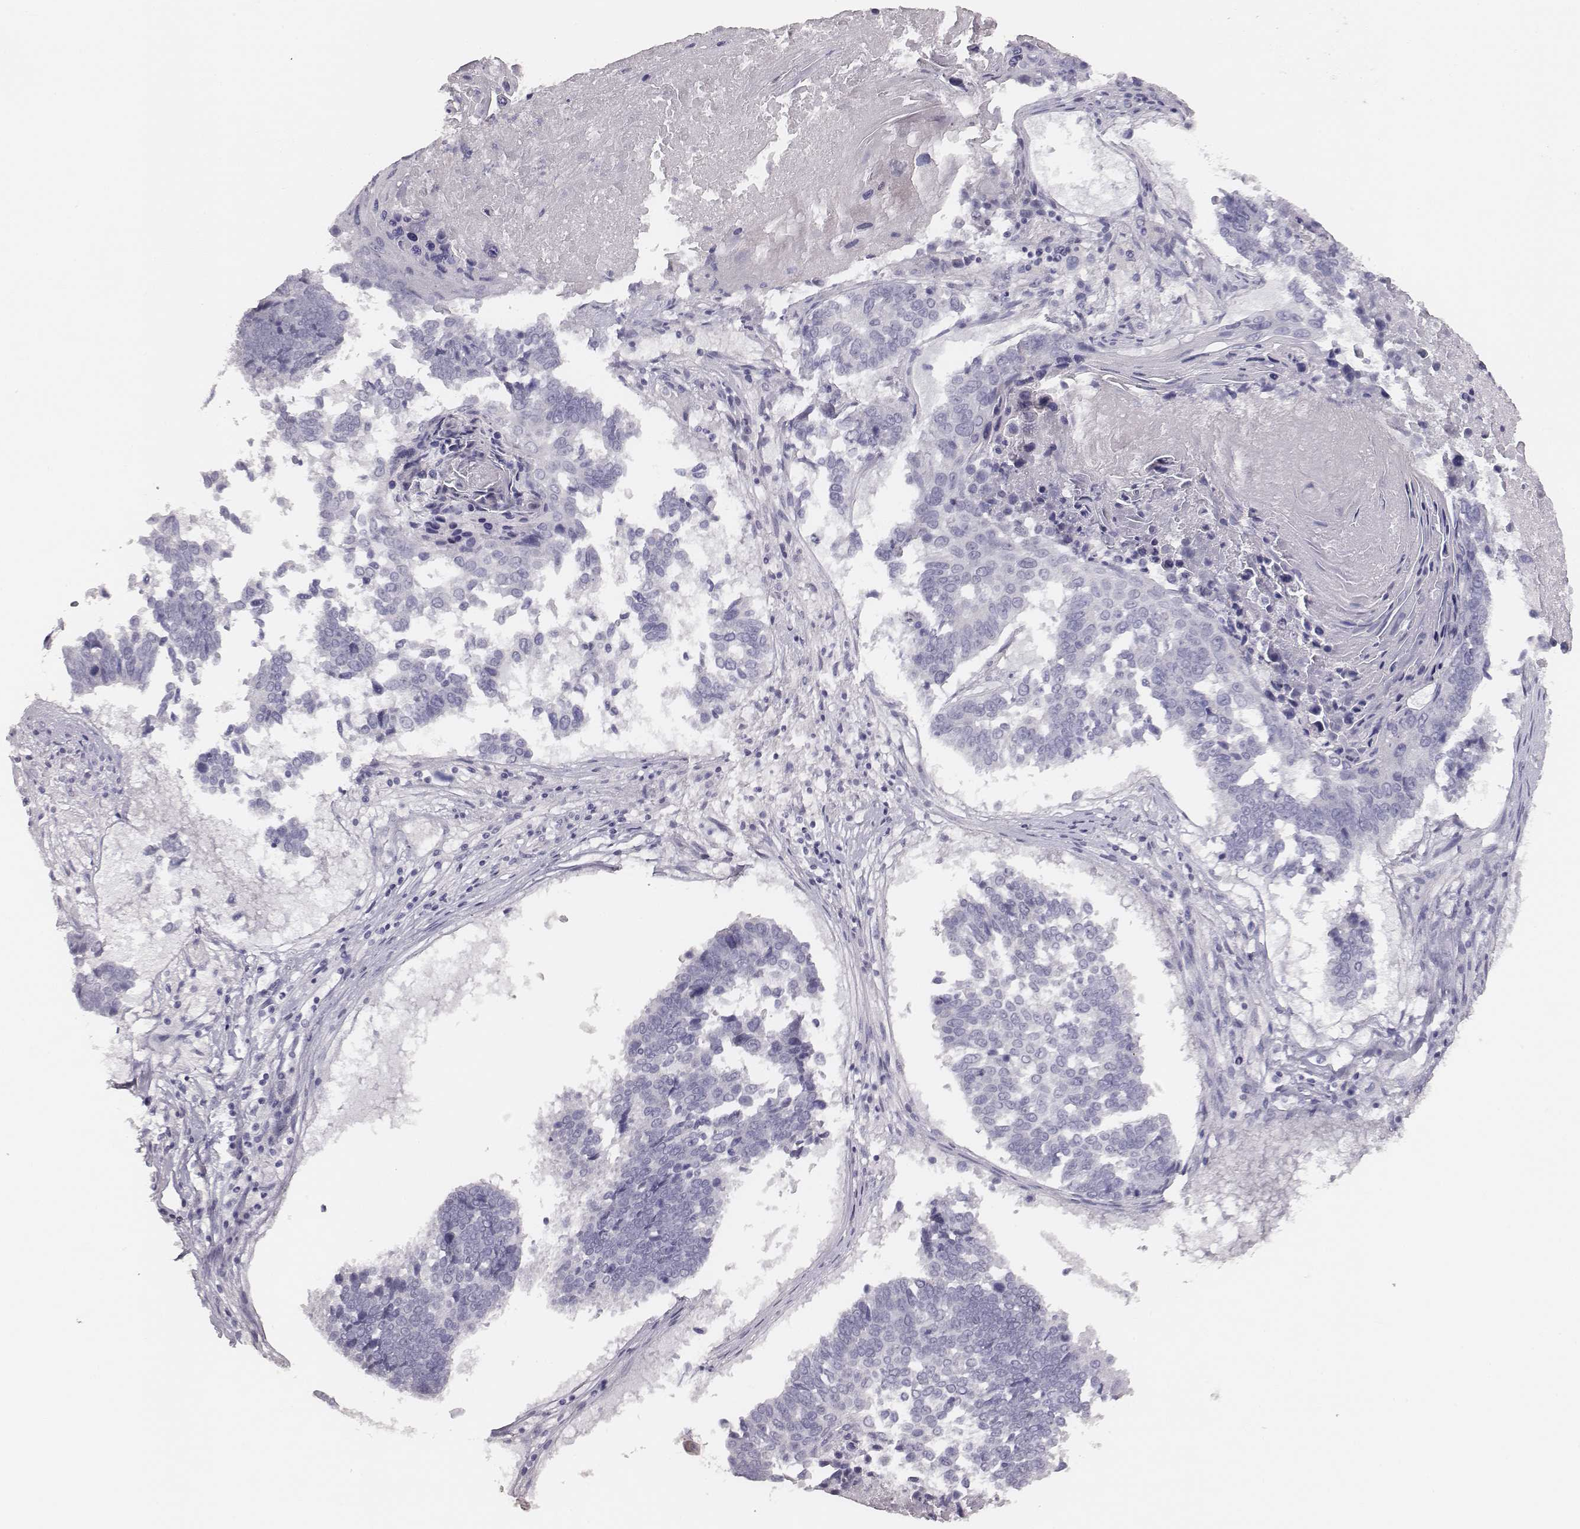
{"staining": {"intensity": "negative", "quantity": "none", "location": "none"}, "tissue": "lung cancer", "cell_type": "Tumor cells", "image_type": "cancer", "snomed": [{"axis": "morphology", "description": "Squamous cell carcinoma, NOS"}, {"axis": "topography", "description": "Lung"}], "caption": "A histopathology image of human lung squamous cell carcinoma is negative for staining in tumor cells.", "gene": "MYH6", "patient": {"sex": "male", "age": 73}}